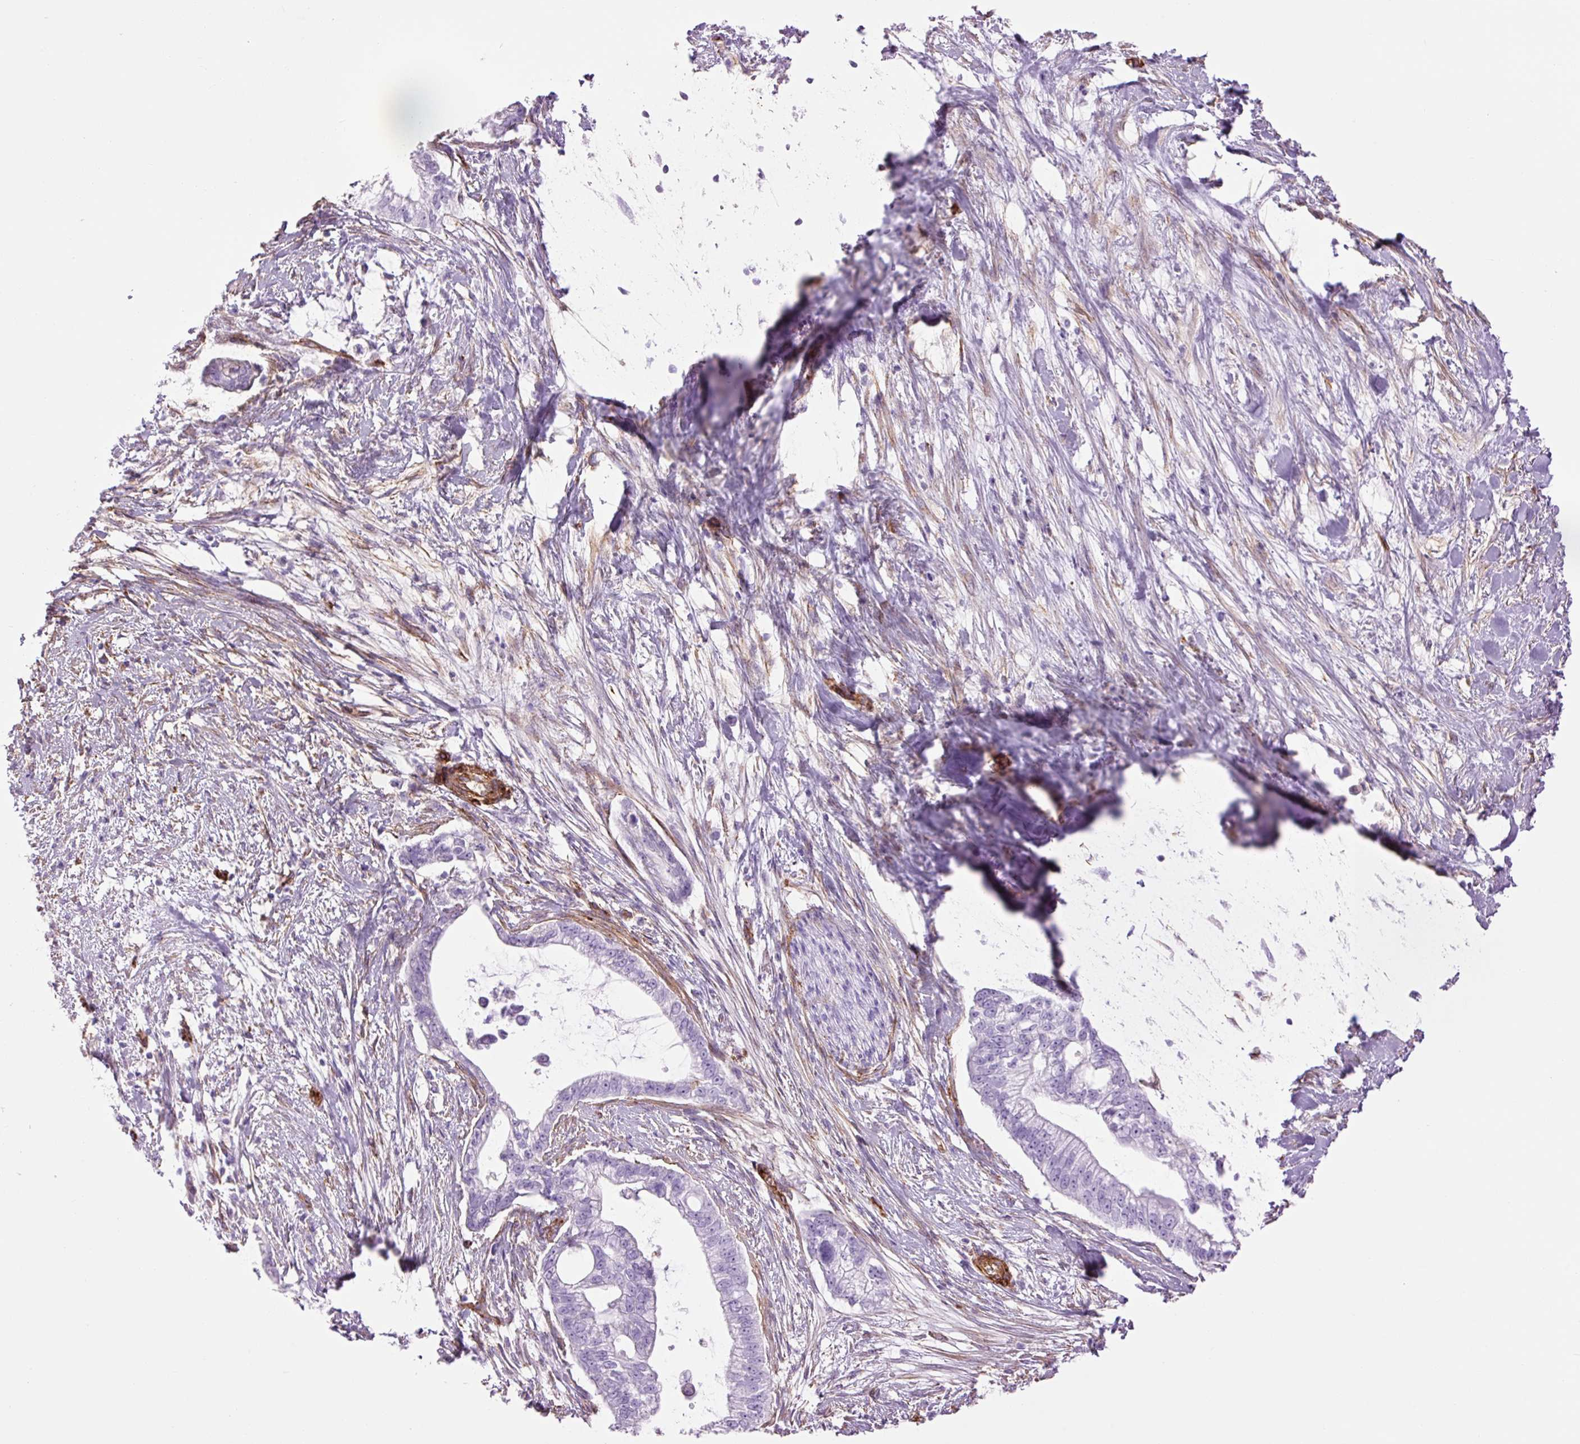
{"staining": {"intensity": "negative", "quantity": "none", "location": "none"}, "tissue": "pancreatic cancer", "cell_type": "Tumor cells", "image_type": "cancer", "snomed": [{"axis": "morphology", "description": "Adenocarcinoma, NOS"}, {"axis": "topography", "description": "Pancreas"}], "caption": "Immunohistochemistry (IHC) of human pancreatic cancer displays no expression in tumor cells.", "gene": "CAV1", "patient": {"sex": "male", "age": 70}}